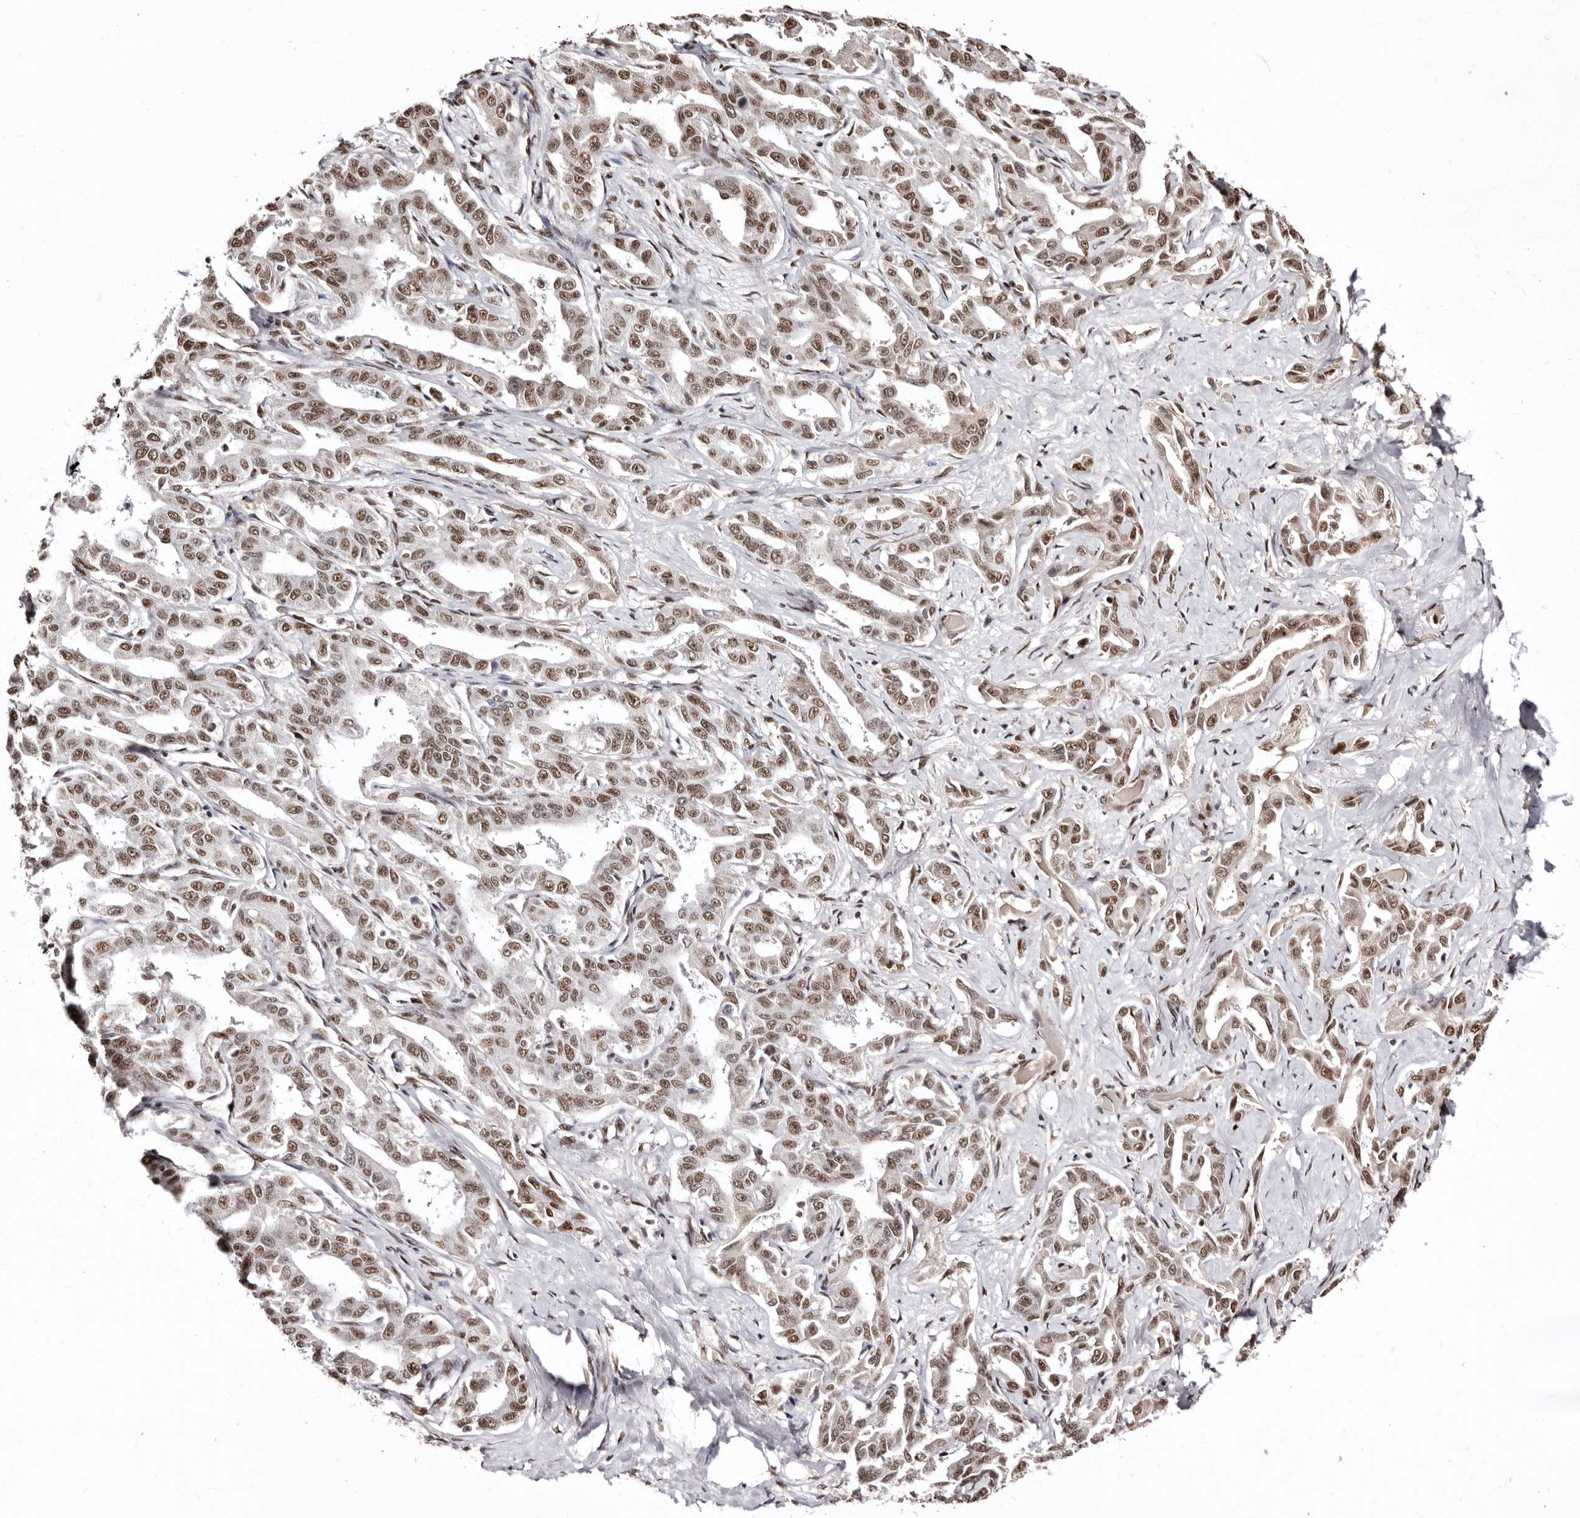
{"staining": {"intensity": "moderate", "quantity": ">75%", "location": "nuclear"}, "tissue": "liver cancer", "cell_type": "Tumor cells", "image_type": "cancer", "snomed": [{"axis": "morphology", "description": "Cholangiocarcinoma"}, {"axis": "topography", "description": "Liver"}], "caption": "Tumor cells display medium levels of moderate nuclear positivity in approximately >75% of cells in liver cancer.", "gene": "ANAPC11", "patient": {"sex": "male", "age": 59}}